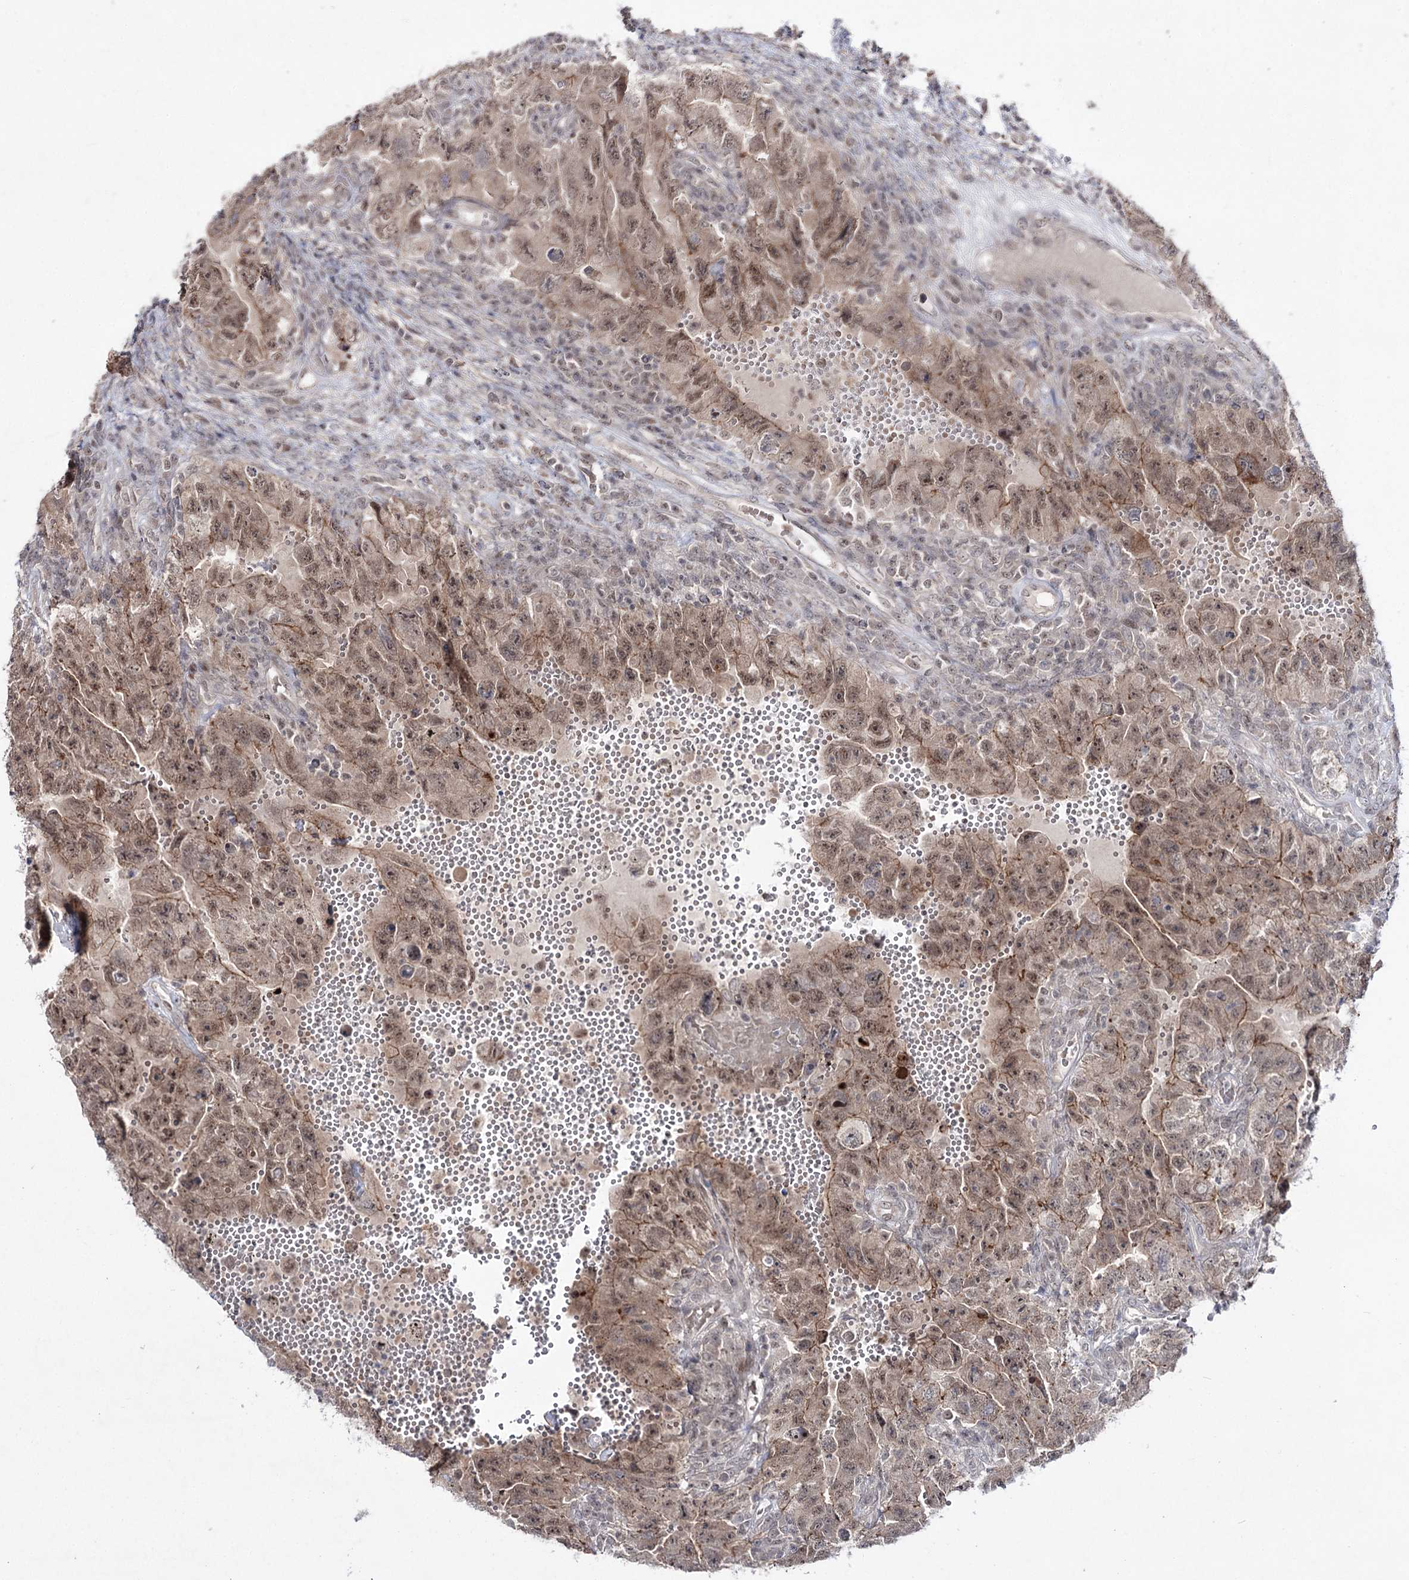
{"staining": {"intensity": "moderate", "quantity": ">75%", "location": "cytoplasmic/membranous,nuclear"}, "tissue": "testis cancer", "cell_type": "Tumor cells", "image_type": "cancer", "snomed": [{"axis": "morphology", "description": "Carcinoma, Embryonal, NOS"}, {"axis": "topography", "description": "Testis"}], "caption": "A medium amount of moderate cytoplasmic/membranous and nuclear expression is identified in approximately >75% of tumor cells in embryonal carcinoma (testis) tissue. (DAB (3,3'-diaminobenzidine) IHC with brightfield microscopy, high magnification).", "gene": "HOXC11", "patient": {"sex": "male", "age": 26}}